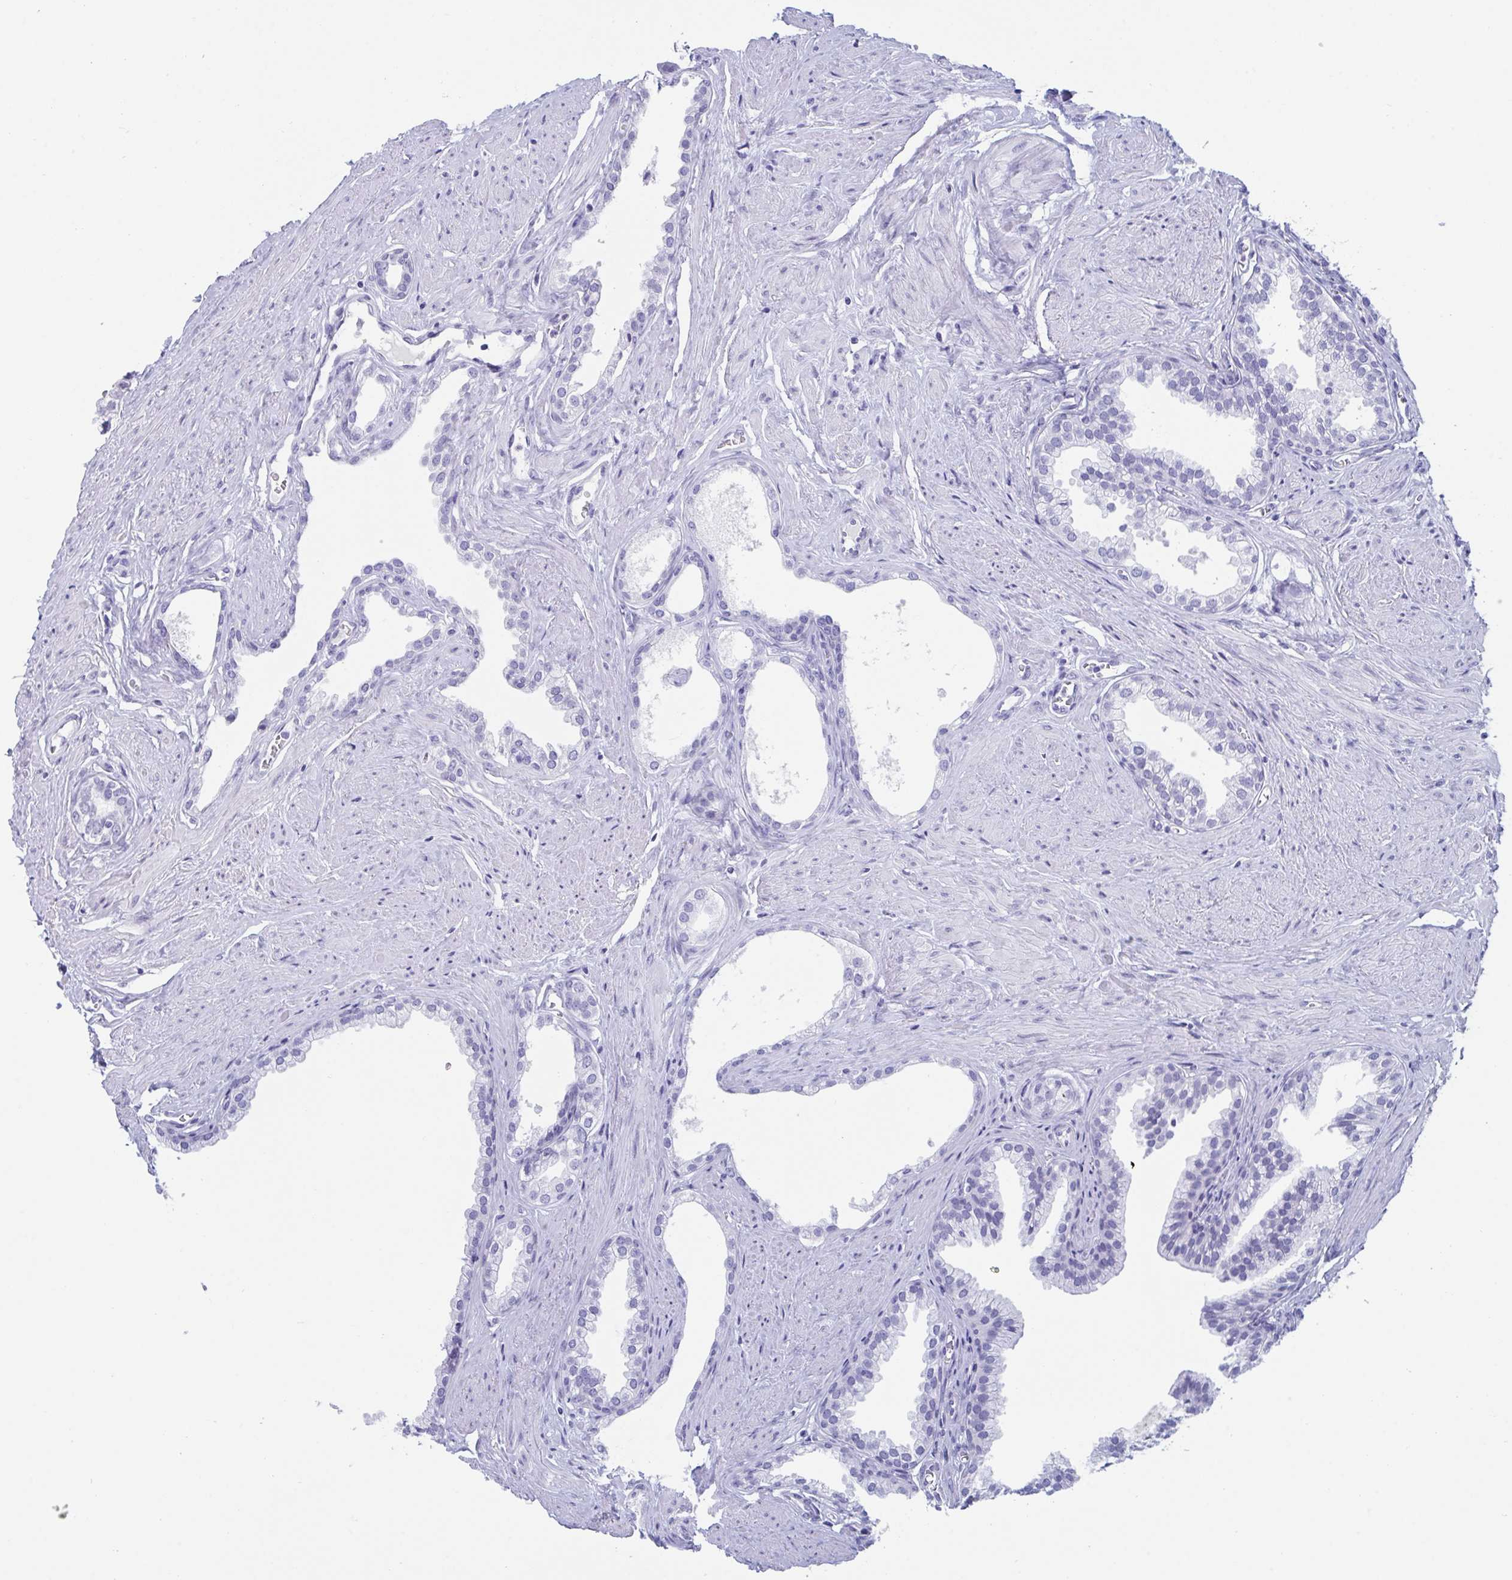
{"staining": {"intensity": "negative", "quantity": "none", "location": "none"}, "tissue": "prostate", "cell_type": "Glandular cells", "image_type": "normal", "snomed": [{"axis": "morphology", "description": "Normal tissue, NOS"}, {"axis": "topography", "description": "Prostate"}, {"axis": "topography", "description": "Peripheral nerve tissue"}], "caption": "Prostate was stained to show a protein in brown. There is no significant positivity in glandular cells.", "gene": "CDX4", "patient": {"sex": "male", "age": 55}}